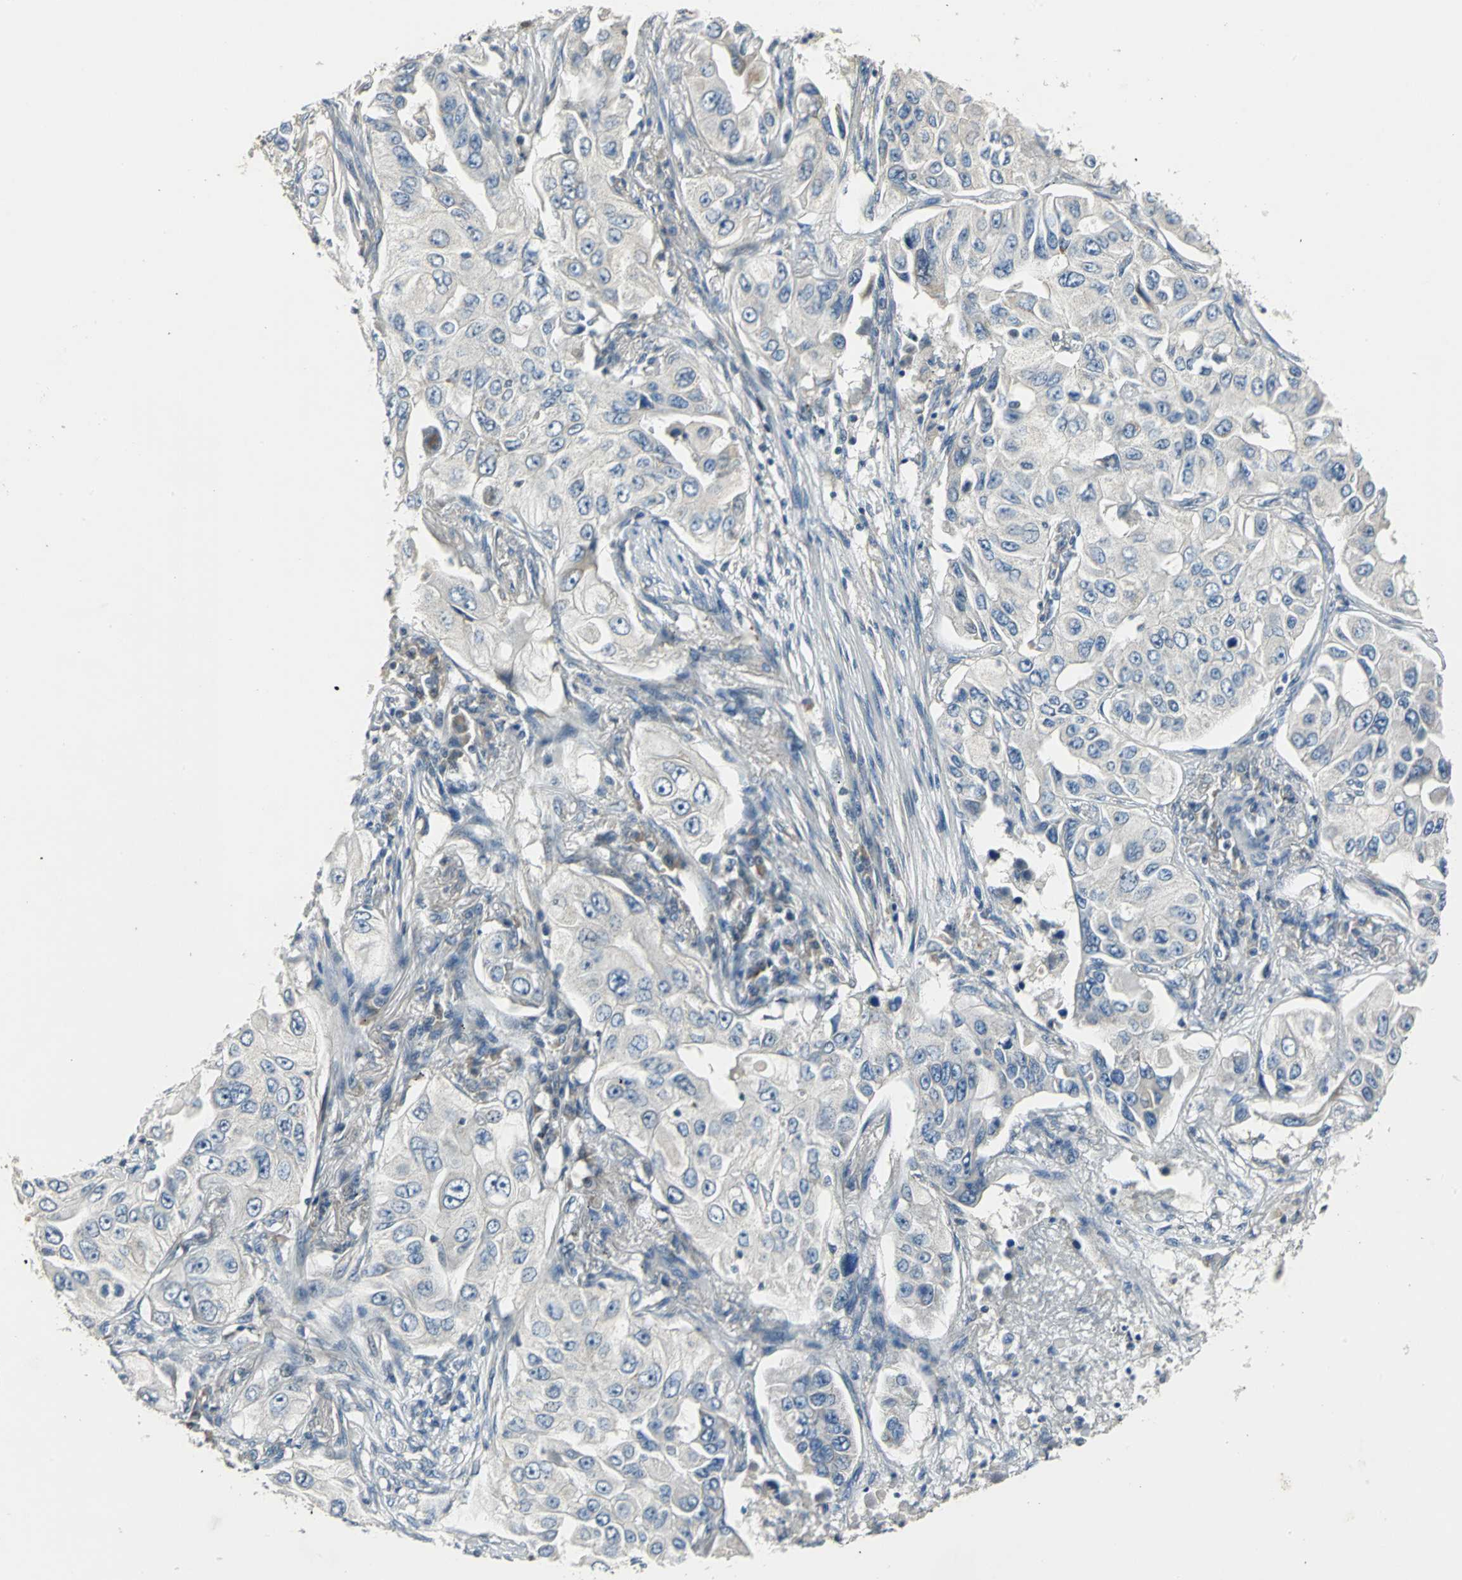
{"staining": {"intensity": "negative", "quantity": "none", "location": "none"}, "tissue": "lung cancer", "cell_type": "Tumor cells", "image_type": "cancer", "snomed": [{"axis": "morphology", "description": "Adenocarcinoma, NOS"}, {"axis": "topography", "description": "Lung"}], "caption": "Immunohistochemistry histopathology image of neoplastic tissue: lung cancer stained with DAB (3,3'-diaminobenzidine) reveals no significant protein staining in tumor cells.", "gene": "JADE3", "patient": {"sex": "male", "age": 84}}